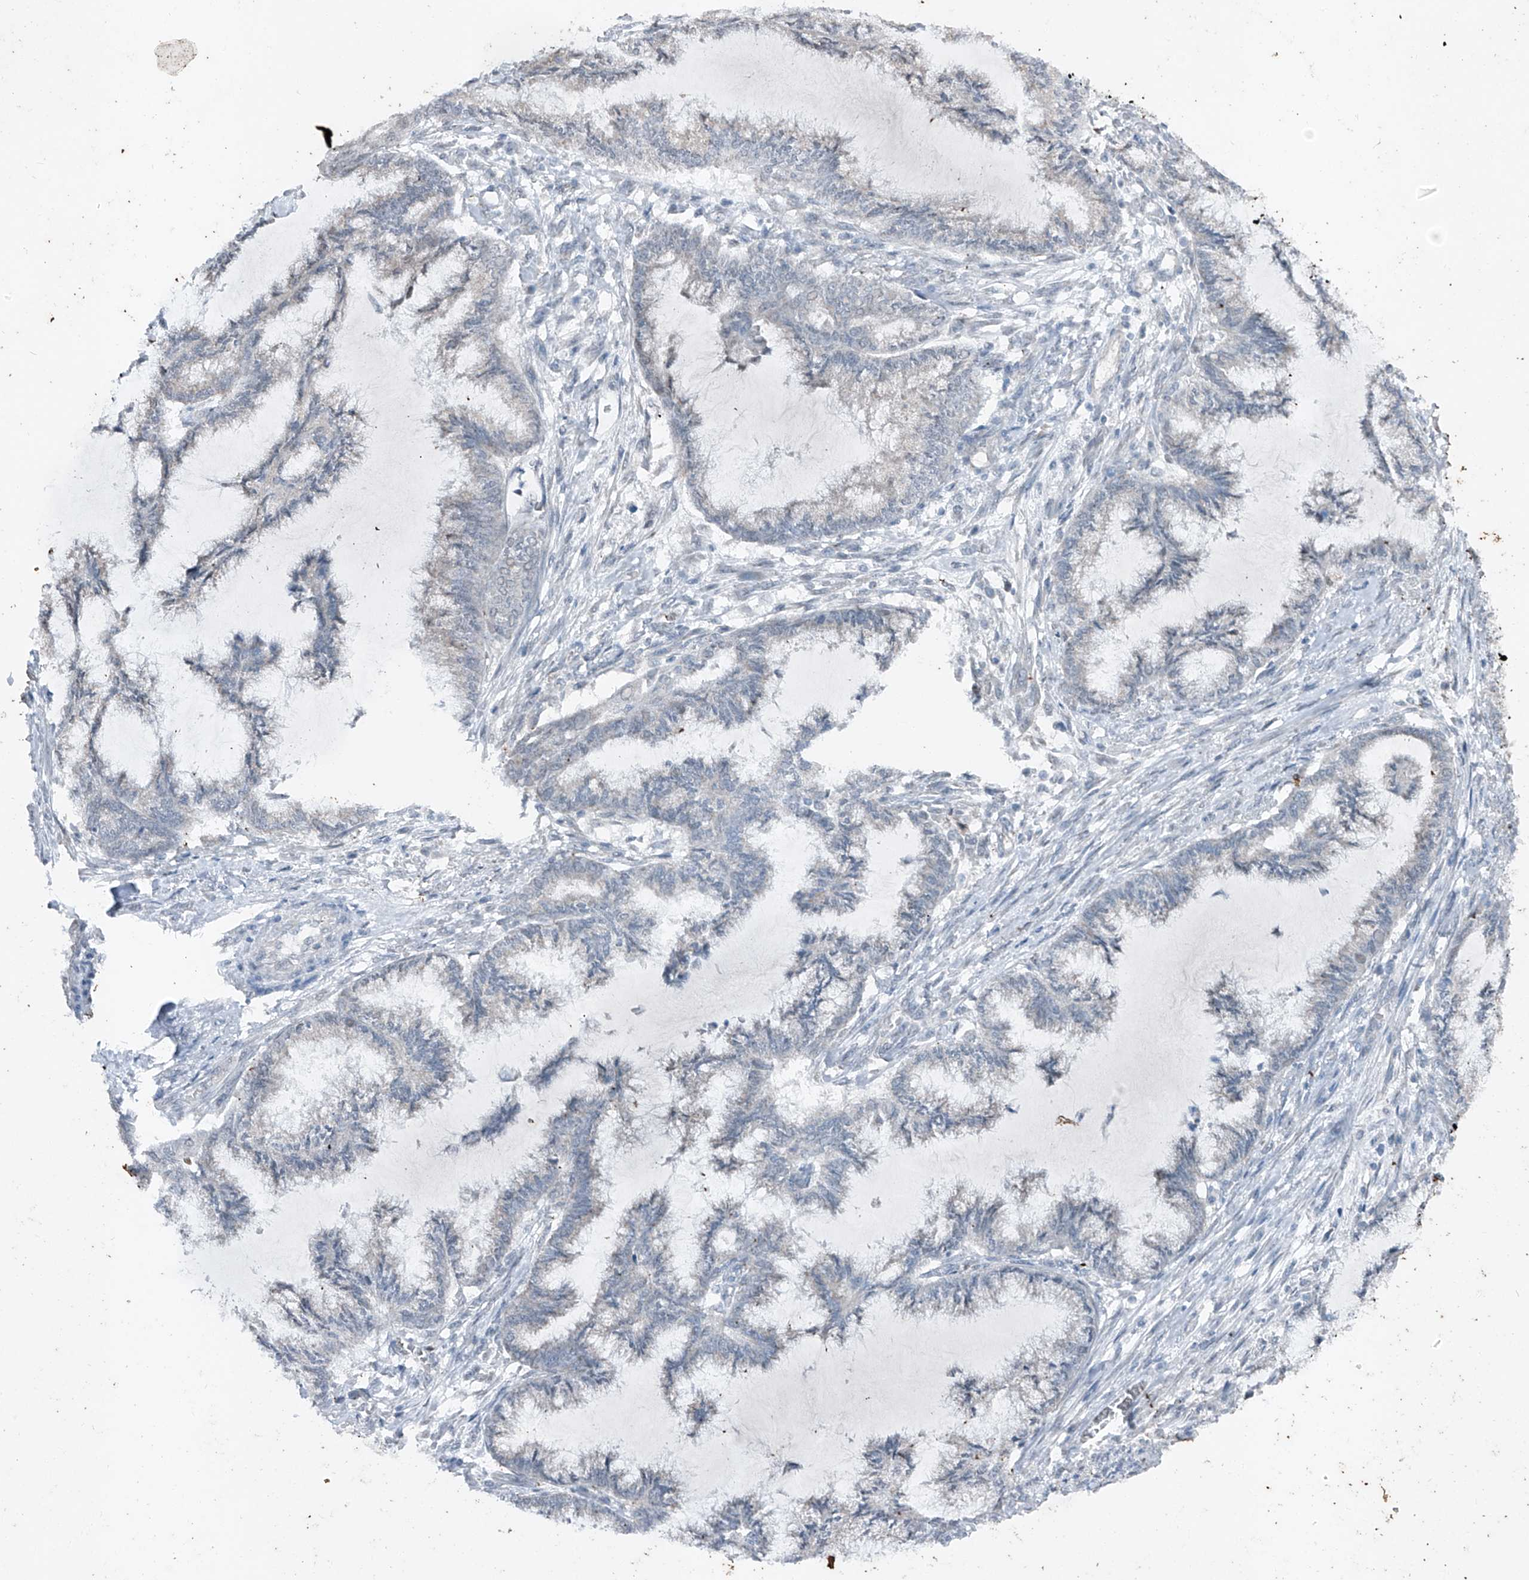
{"staining": {"intensity": "negative", "quantity": "none", "location": "none"}, "tissue": "endometrial cancer", "cell_type": "Tumor cells", "image_type": "cancer", "snomed": [{"axis": "morphology", "description": "Adenocarcinoma, NOS"}, {"axis": "topography", "description": "Endometrium"}], "caption": "Micrograph shows no protein expression in tumor cells of endometrial cancer (adenocarcinoma) tissue.", "gene": "DYRK1B", "patient": {"sex": "female", "age": 86}}